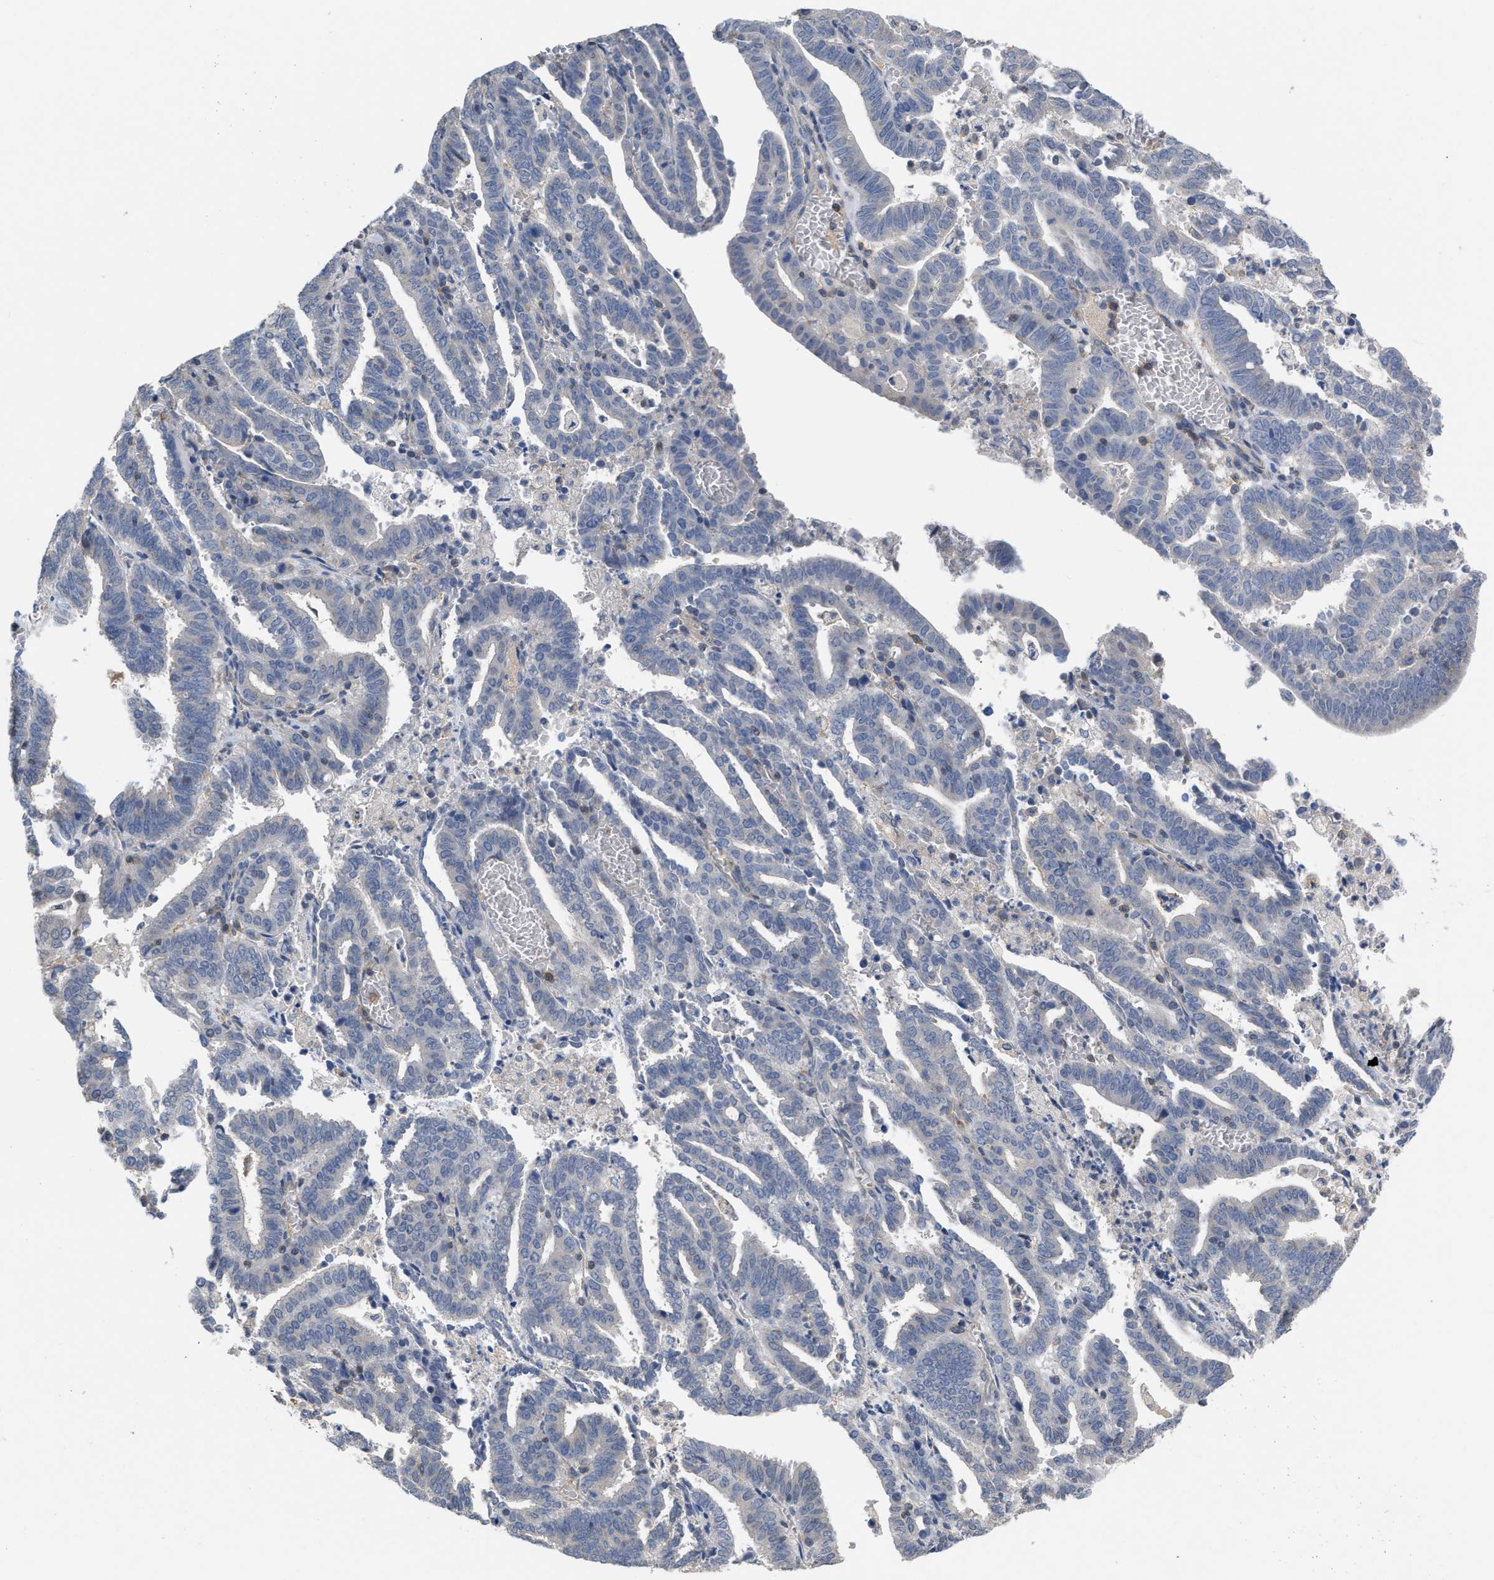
{"staining": {"intensity": "negative", "quantity": "none", "location": "none"}, "tissue": "endometrial cancer", "cell_type": "Tumor cells", "image_type": "cancer", "snomed": [{"axis": "morphology", "description": "Adenocarcinoma, NOS"}, {"axis": "topography", "description": "Uterus"}], "caption": "Tumor cells show no significant protein expression in endometrial cancer.", "gene": "TMEM131", "patient": {"sex": "female", "age": 83}}